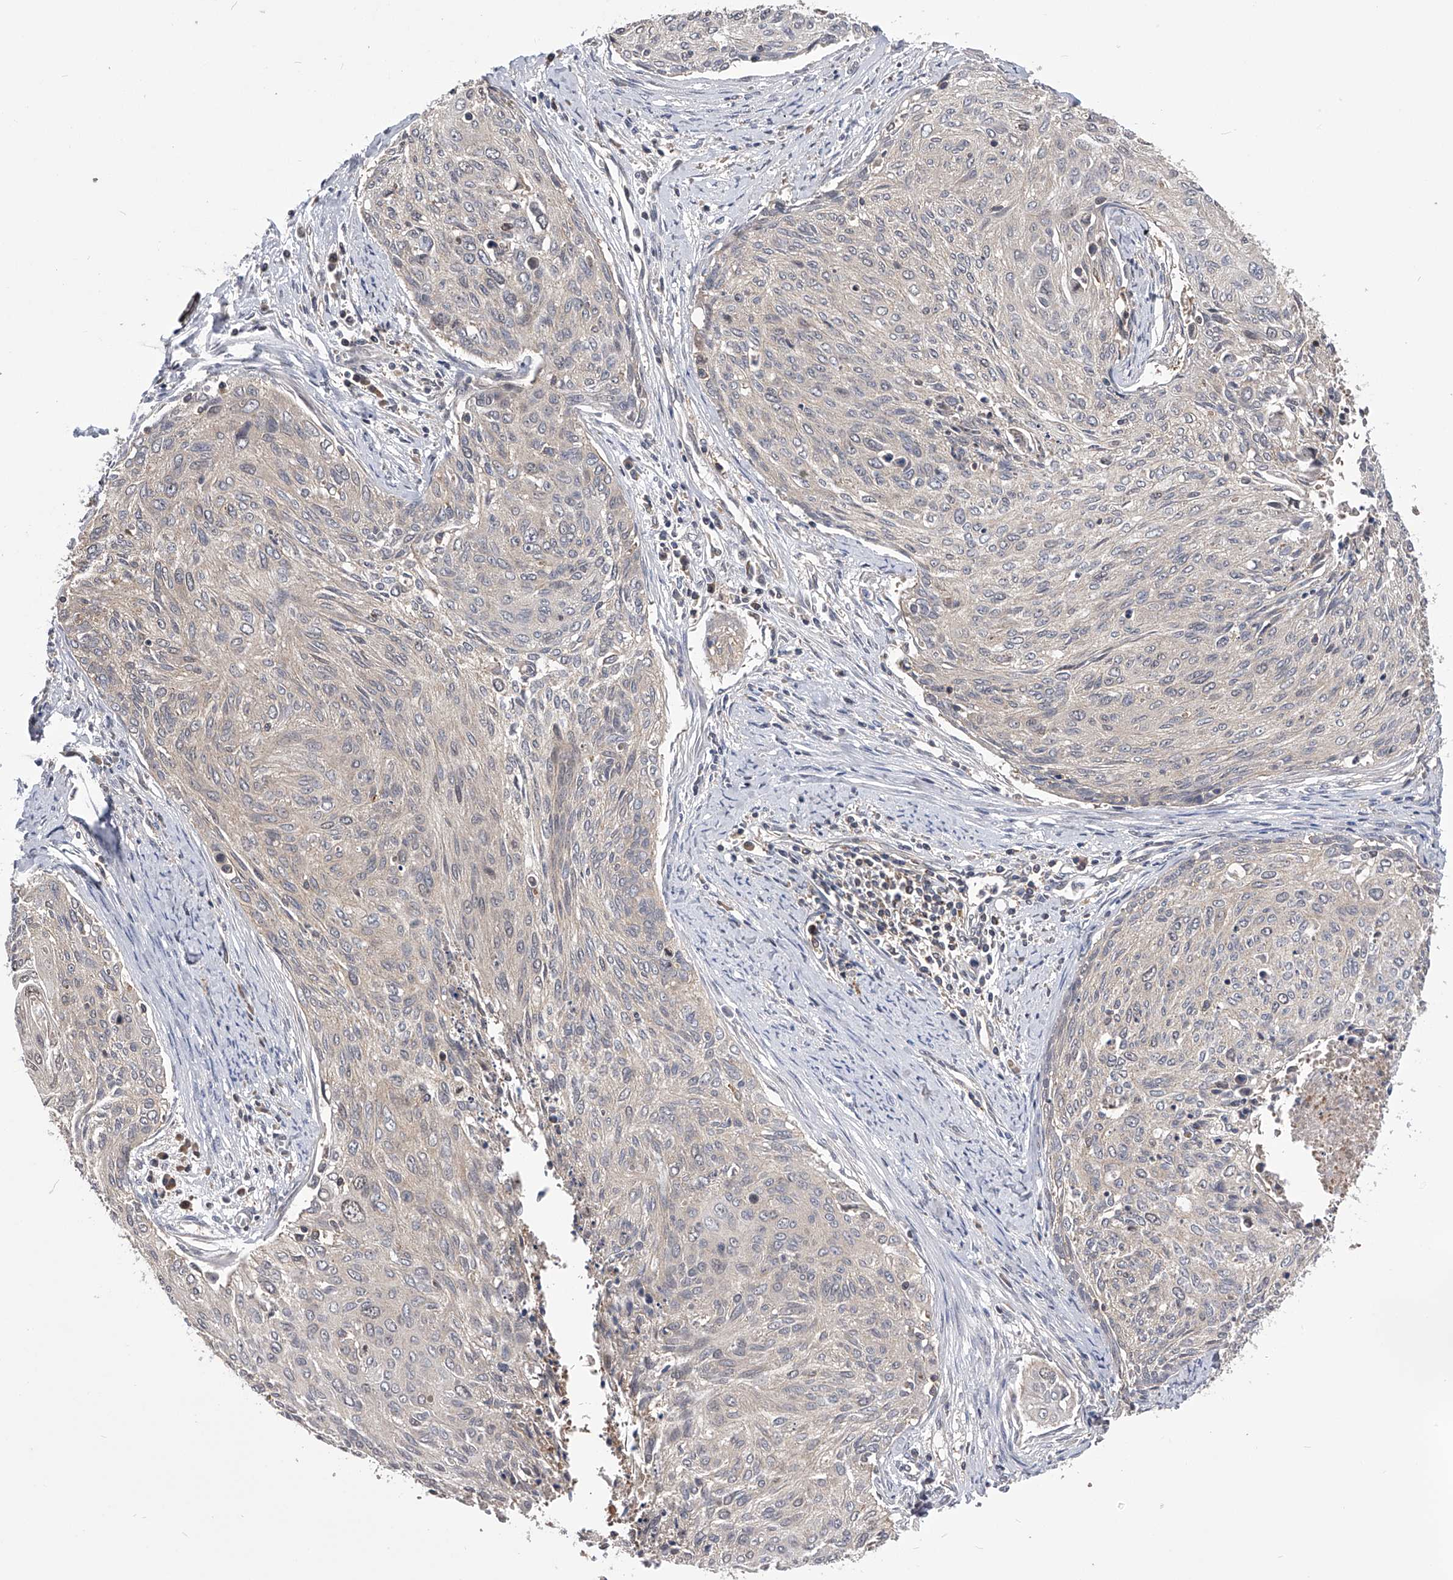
{"staining": {"intensity": "negative", "quantity": "none", "location": "none"}, "tissue": "cervical cancer", "cell_type": "Tumor cells", "image_type": "cancer", "snomed": [{"axis": "morphology", "description": "Squamous cell carcinoma, NOS"}, {"axis": "topography", "description": "Cervix"}], "caption": "Protein analysis of cervical squamous cell carcinoma demonstrates no significant staining in tumor cells.", "gene": "PAN3", "patient": {"sex": "female", "age": 55}}